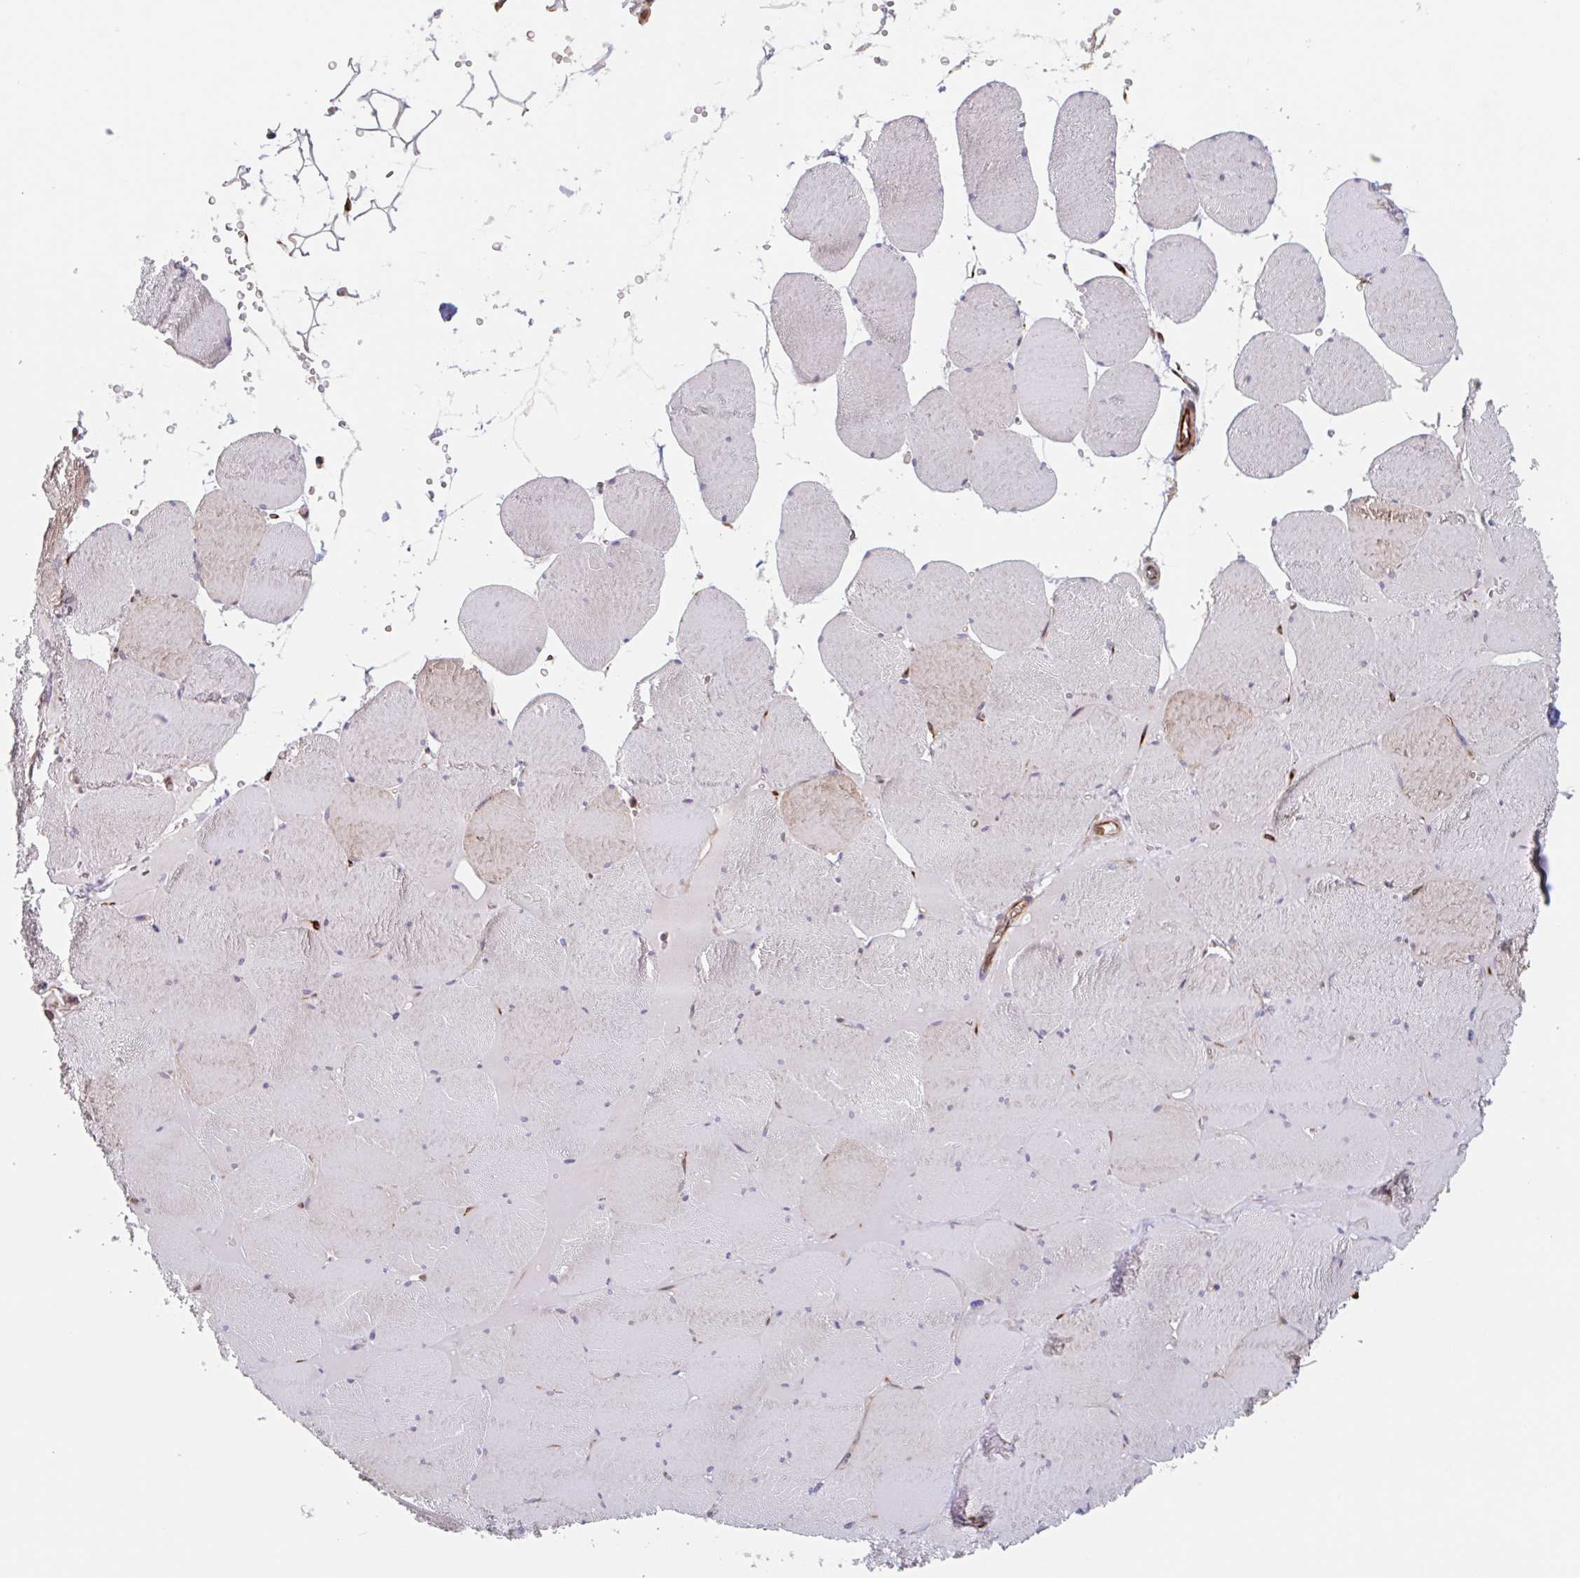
{"staining": {"intensity": "moderate", "quantity": "25%-75%", "location": "cytoplasmic/membranous"}, "tissue": "skeletal muscle", "cell_type": "Myocytes", "image_type": "normal", "snomed": [{"axis": "morphology", "description": "Normal tissue, NOS"}, {"axis": "topography", "description": "Skeletal muscle"}, {"axis": "topography", "description": "Head-Neck"}], "caption": "This is an image of IHC staining of unremarkable skeletal muscle, which shows moderate staining in the cytoplasmic/membranous of myocytes.", "gene": "NUB1", "patient": {"sex": "male", "age": 66}}